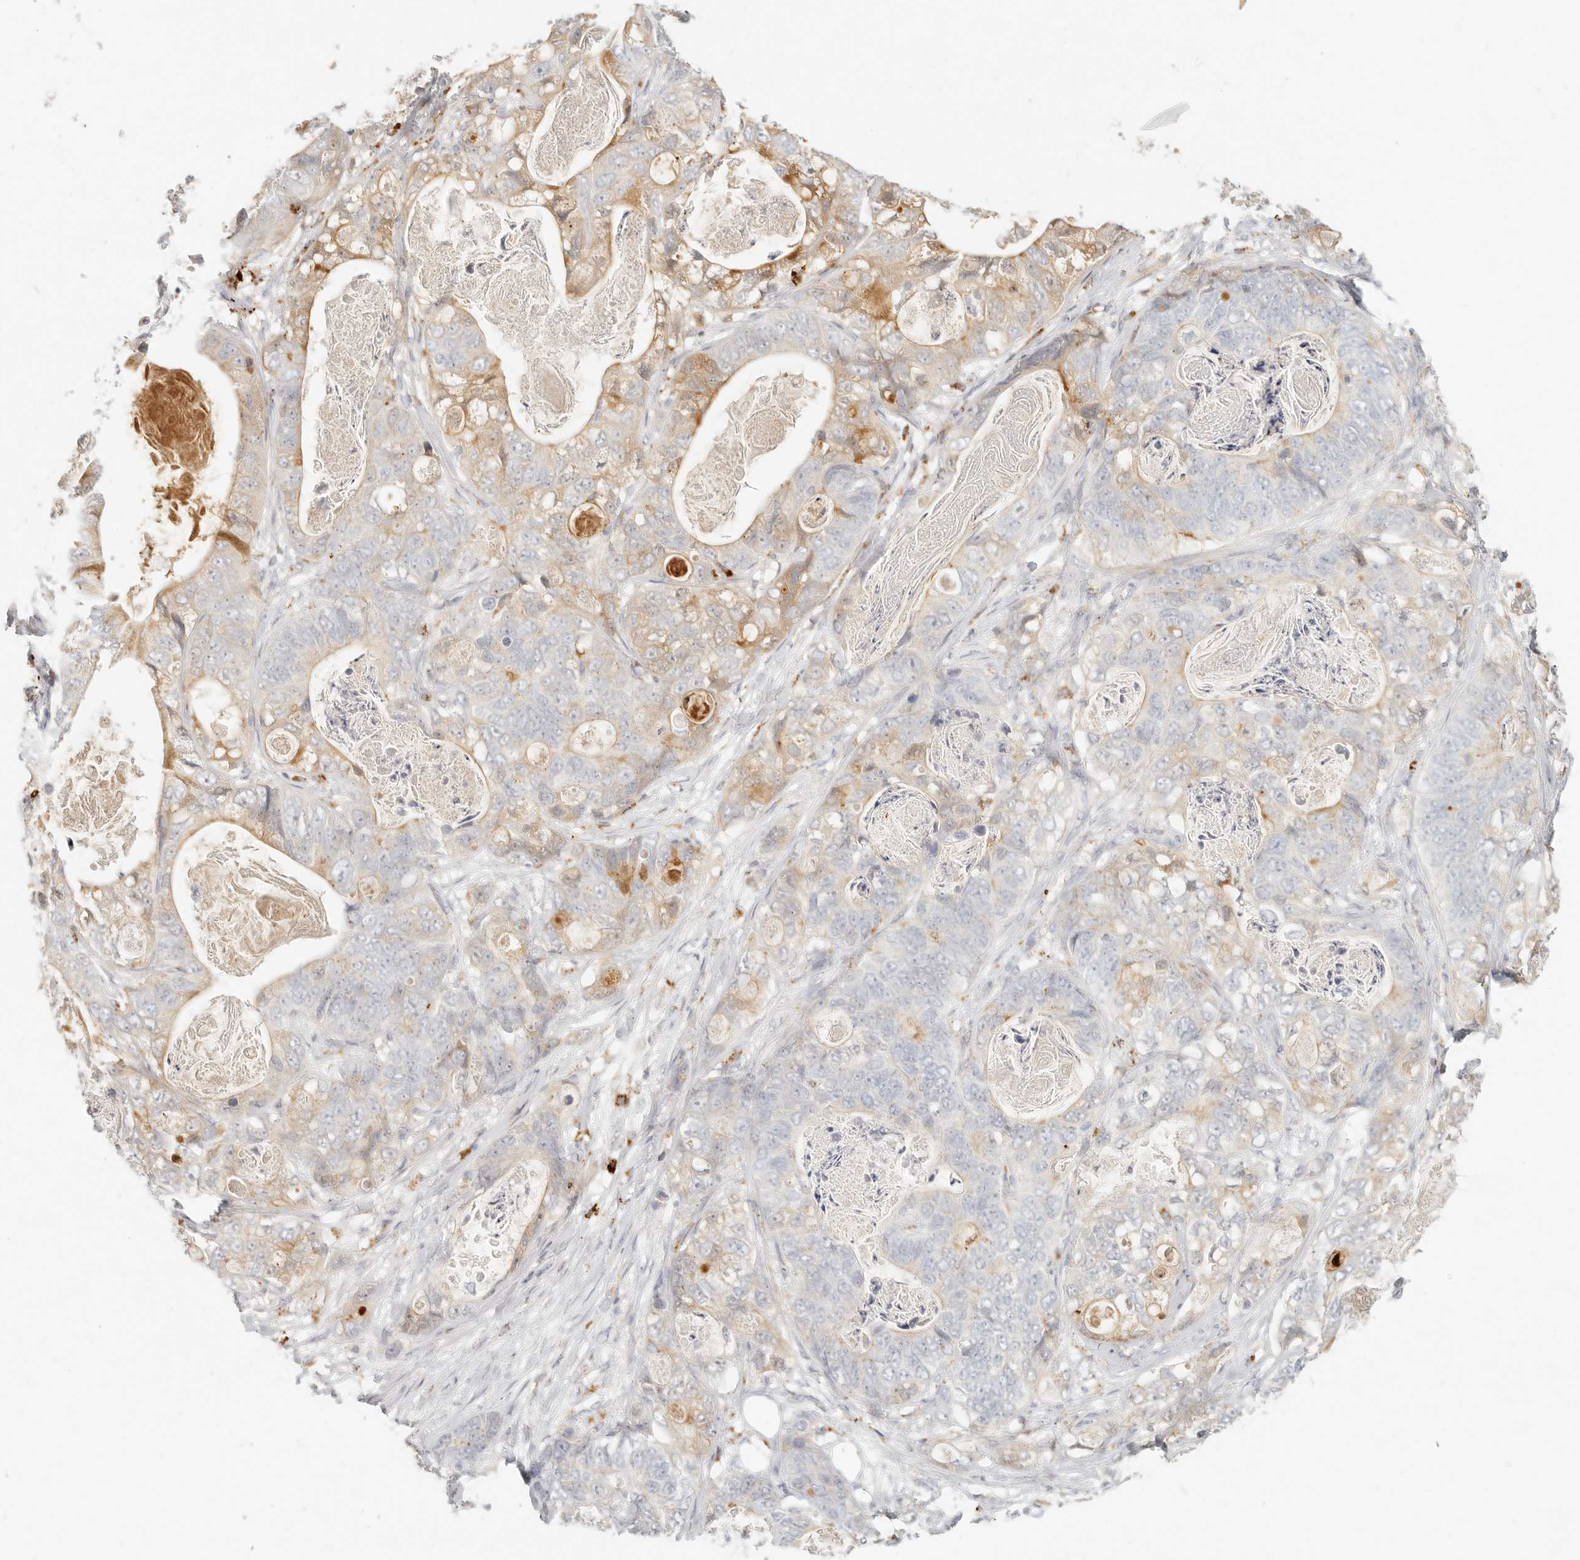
{"staining": {"intensity": "moderate", "quantity": "<25%", "location": "cytoplasmic/membranous"}, "tissue": "stomach cancer", "cell_type": "Tumor cells", "image_type": "cancer", "snomed": [{"axis": "morphology", "description": "Normal tissue, NOS"}, {"axis": "morphology", "description": "Adenocarcinoma, NOS"}, {"axis": "topography", "description": "Stomach"}], "caption": "Immunohistochemistry micrograph of human stomach adenocarcinoma stained for a protein (brown), which reveals low levels of moderate cytoplasmic/membranous positivity in about <25% of tumor cells.", "gene": "RNASET2", "patient": {"sex": "female", "age": 89}}